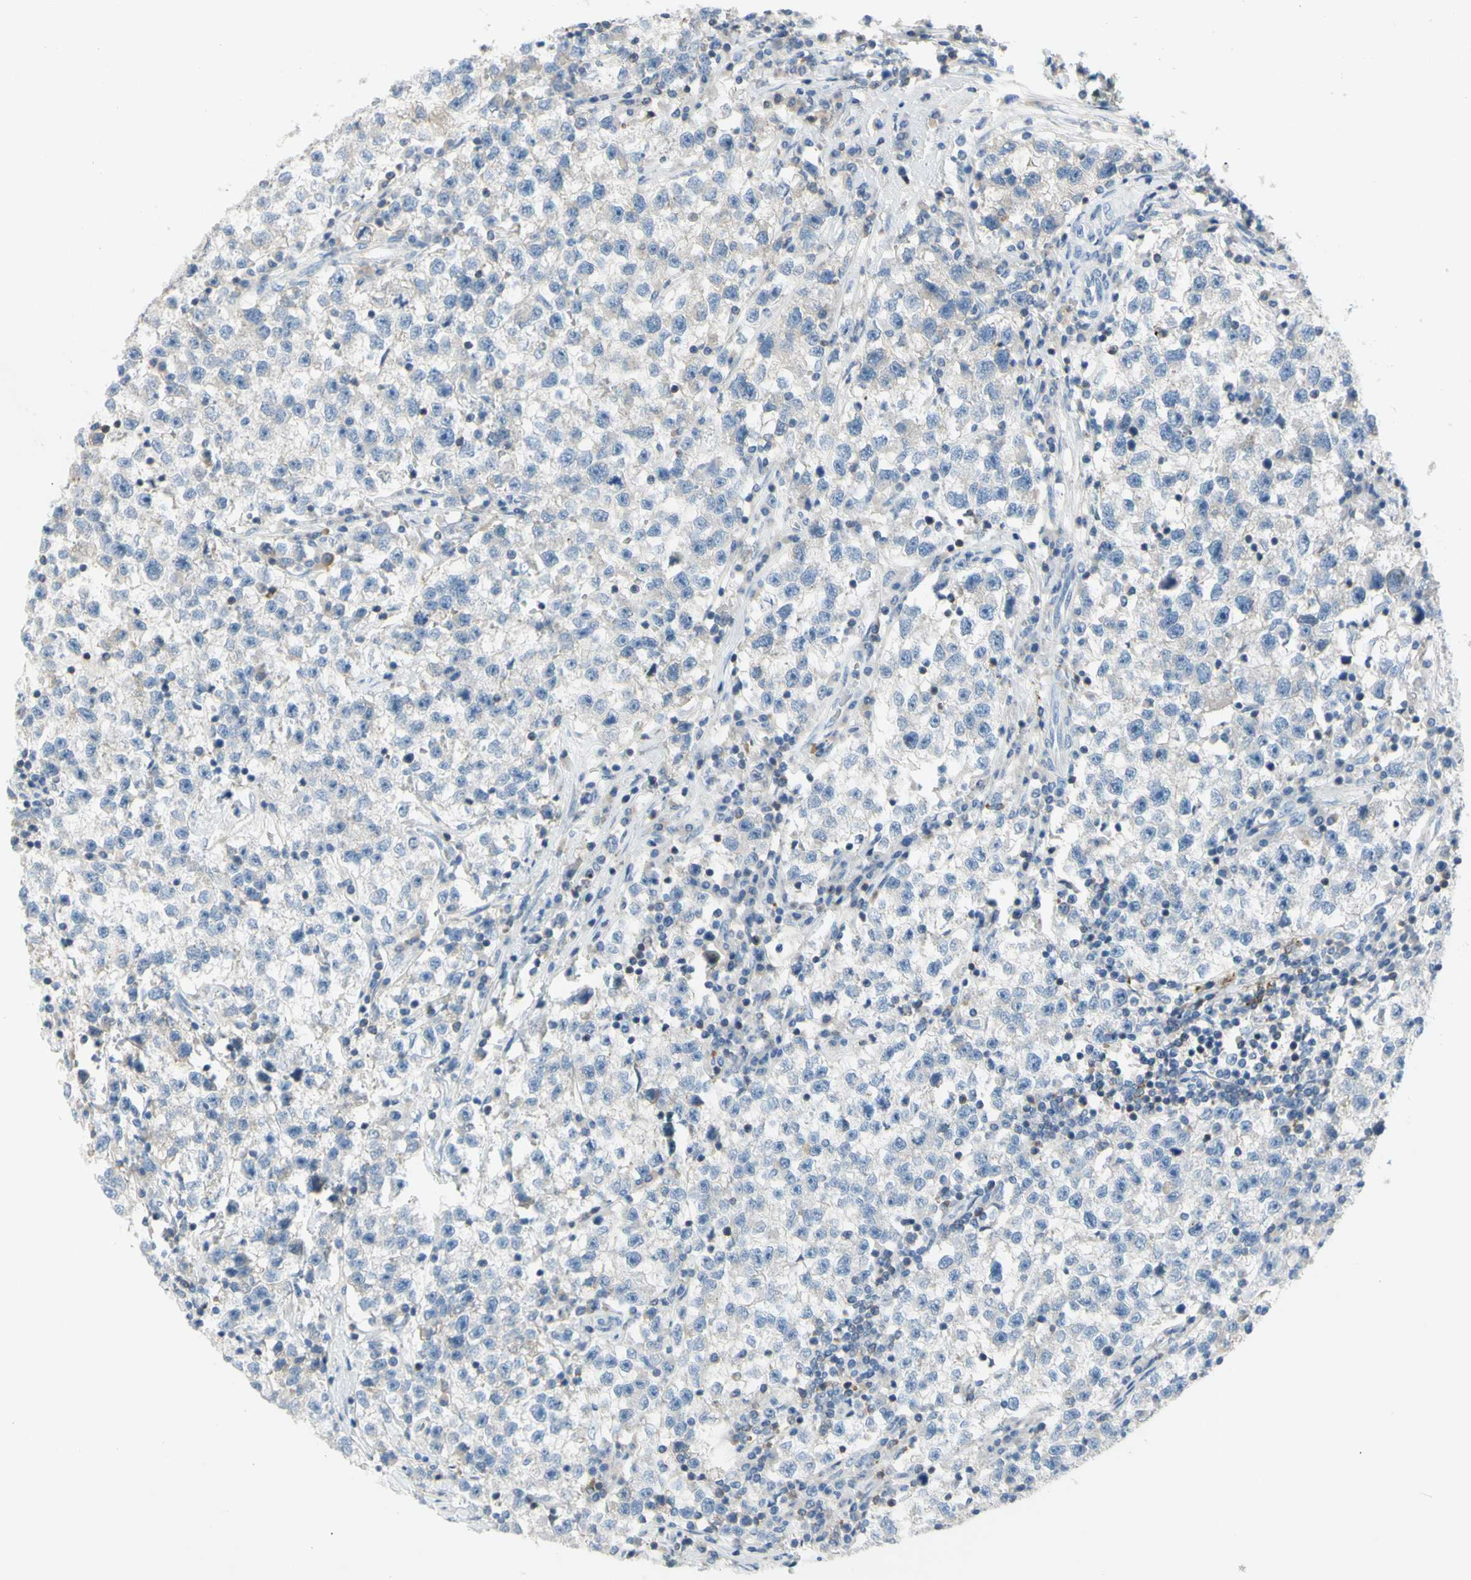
{"staining": {"intensity": "negative", "quantity": "none", "location": "none"}, "tissue": "testis cancer", "cell_type": "Tumor cells", "image_type": "cancer", "snomed": [{"axis": "morphology", "description": "Seminoma, NOS"}, {"axis": "topography", "description": "Testis"}], "caption": "Tumor cells show no significant protein positivity in testis seminoma. (DAB immunohistochemistry with hematoxylin counter stain).", "gene": "MUC1", "patient": {"sex": "male", "age": 22}}